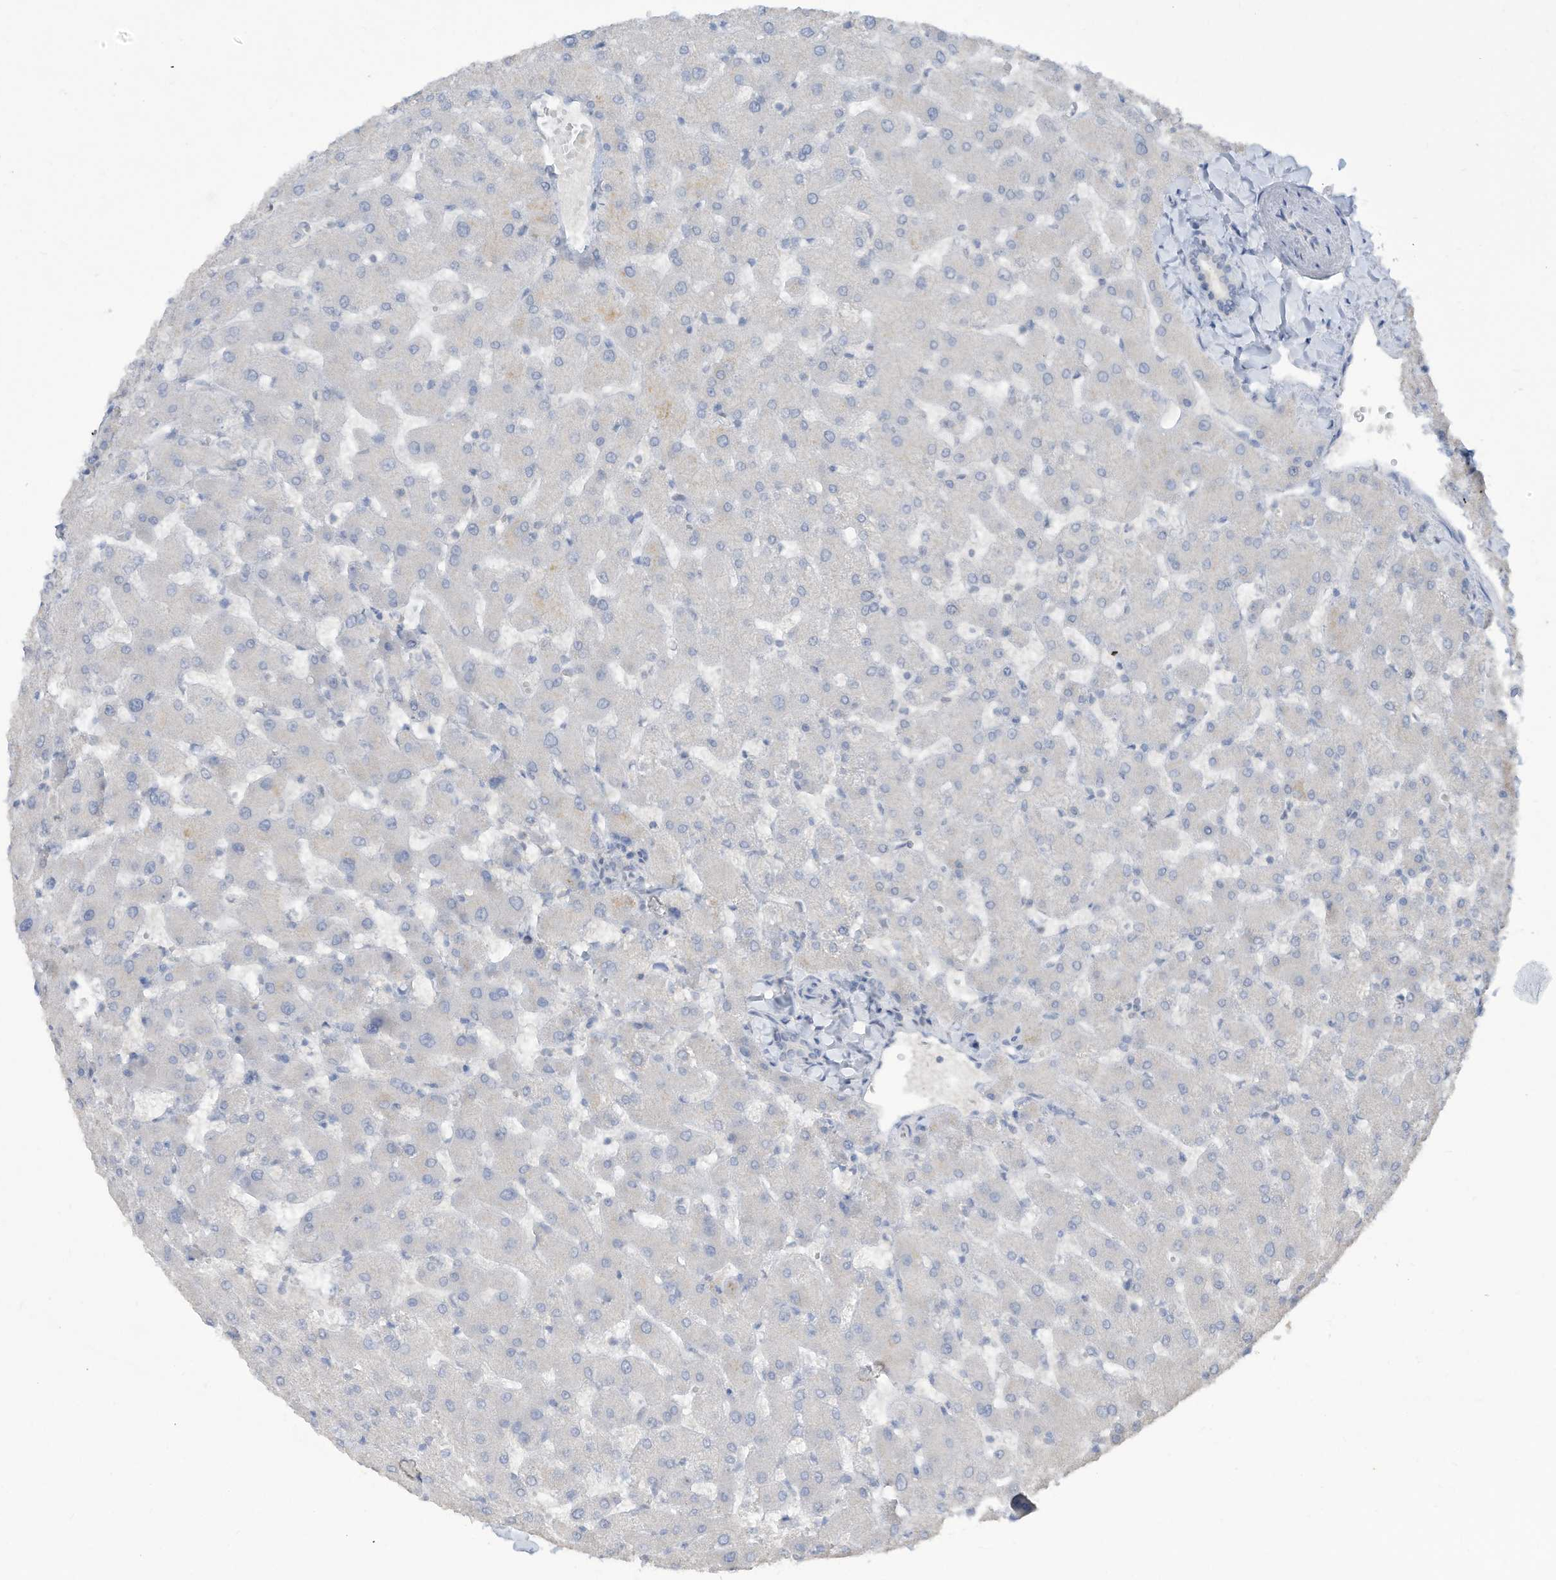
{"staining": {"intensity": "negative", "quantity": "none", "location": "none"}, "tissue": "liver", "cell_type": "Cholangiocytes", "image_type": "normal", "snomed": [{"axis": "morphology", "description": "Normal tissue, NOS"}, {"axis": "topography", "description": "Liver"}], "caption": "Cholangiocytes show no significant protein expression in unremarkable liver.", "gene": "HAS3", "patient": {"sex": "female", "age": 63}}